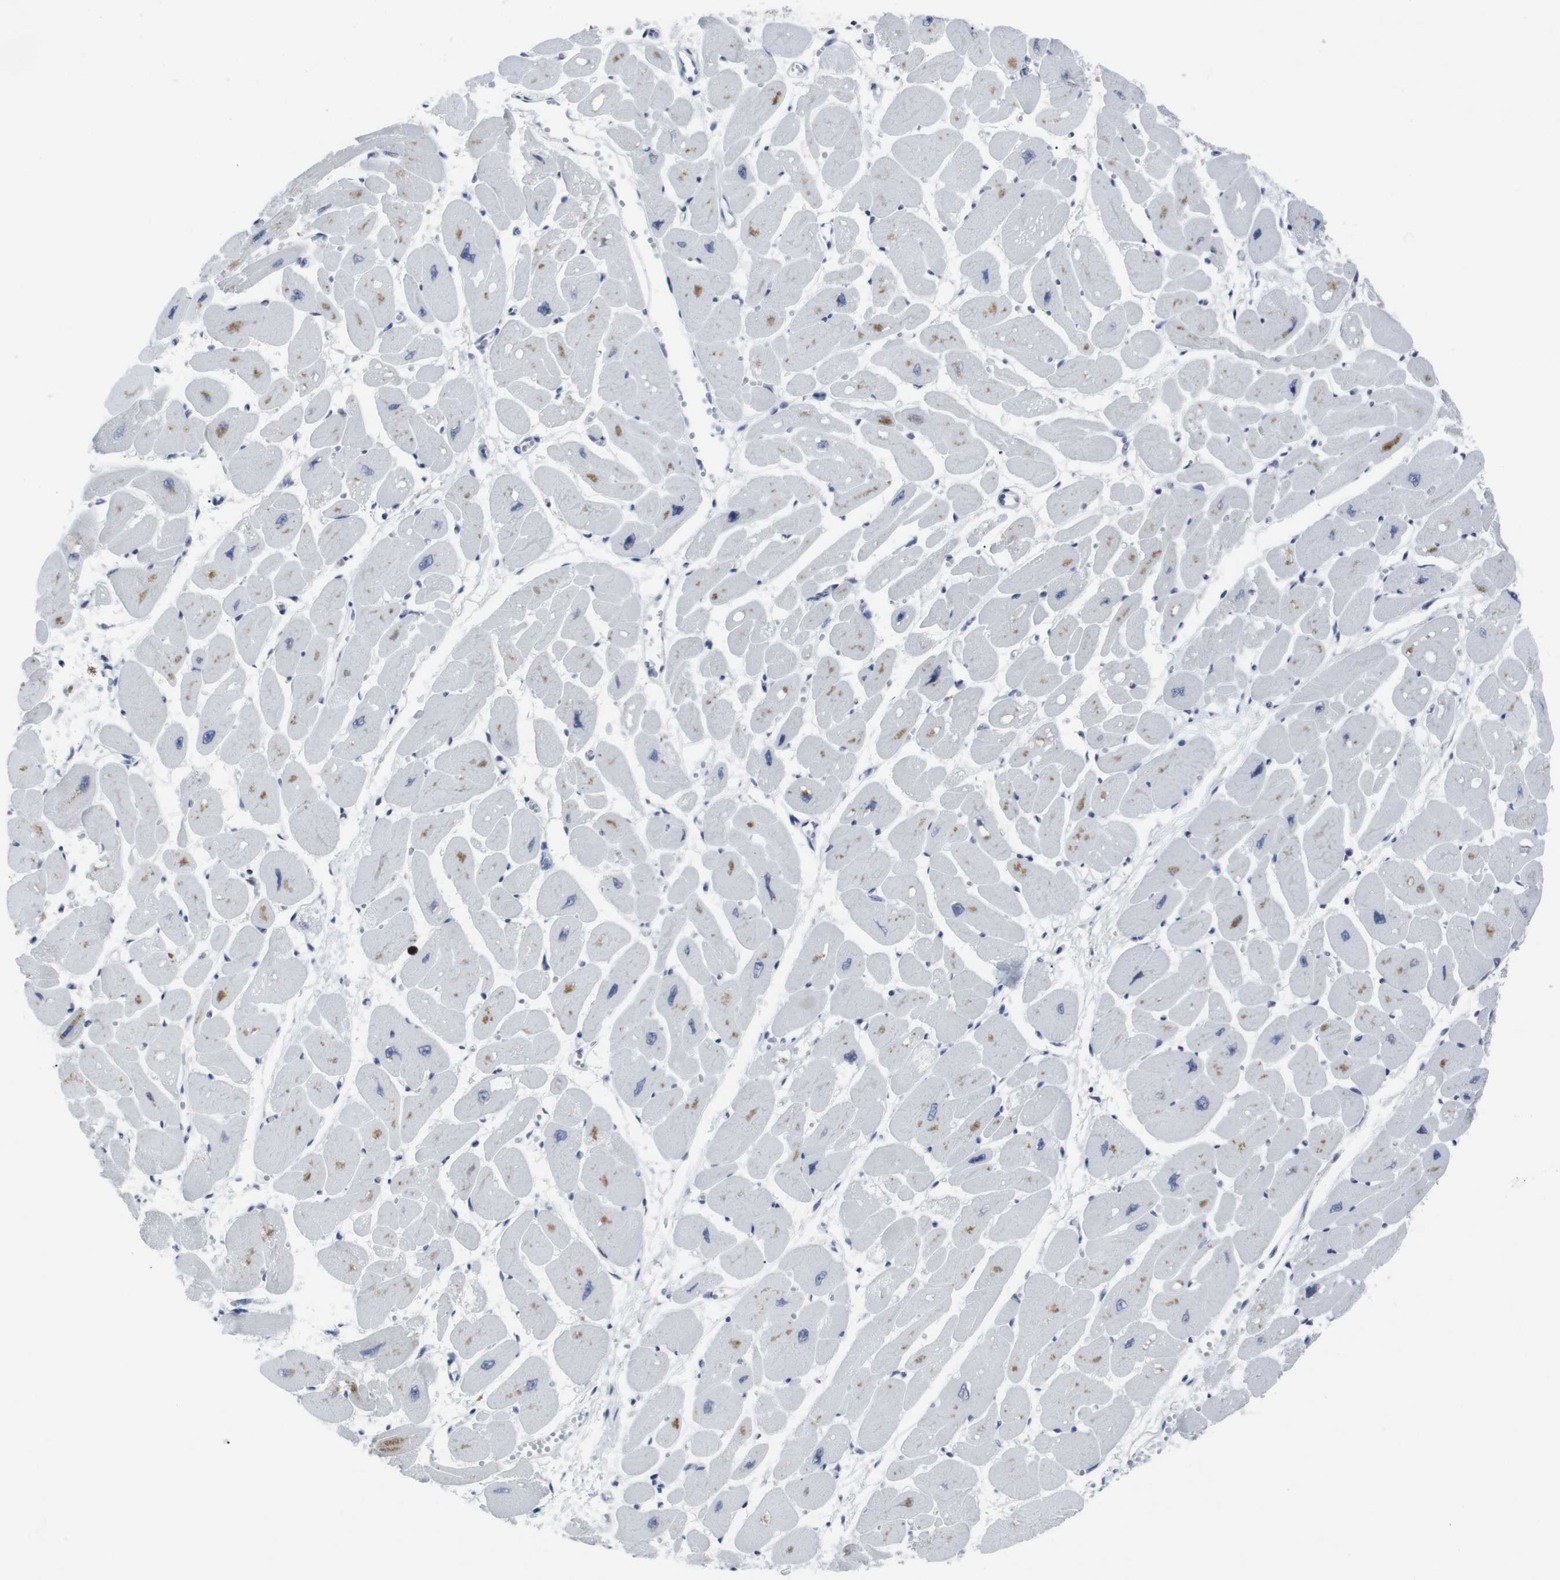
{"staining": {"intensity": "moderate", "quantity": "<25%", "location": "cytoplasmic/membranous"}, "tissue": "heart muscle", "cell_type": "Cardiomyocytes", "image_type": "normal", "snomed": [{"axis": "morphology", "description": "Normal tissue, NOS"}, {"axis": "topography", "description": "Heart"}], "caption": "Approximately <25% of cardiomyocytes in normal human heart muscle show moderate cytoplasmic/membranous protein staining as visualized by brown immunohistochemical staining.", "gene": "GEMIN2", "patient": {"sex": "female", "age": 54}}